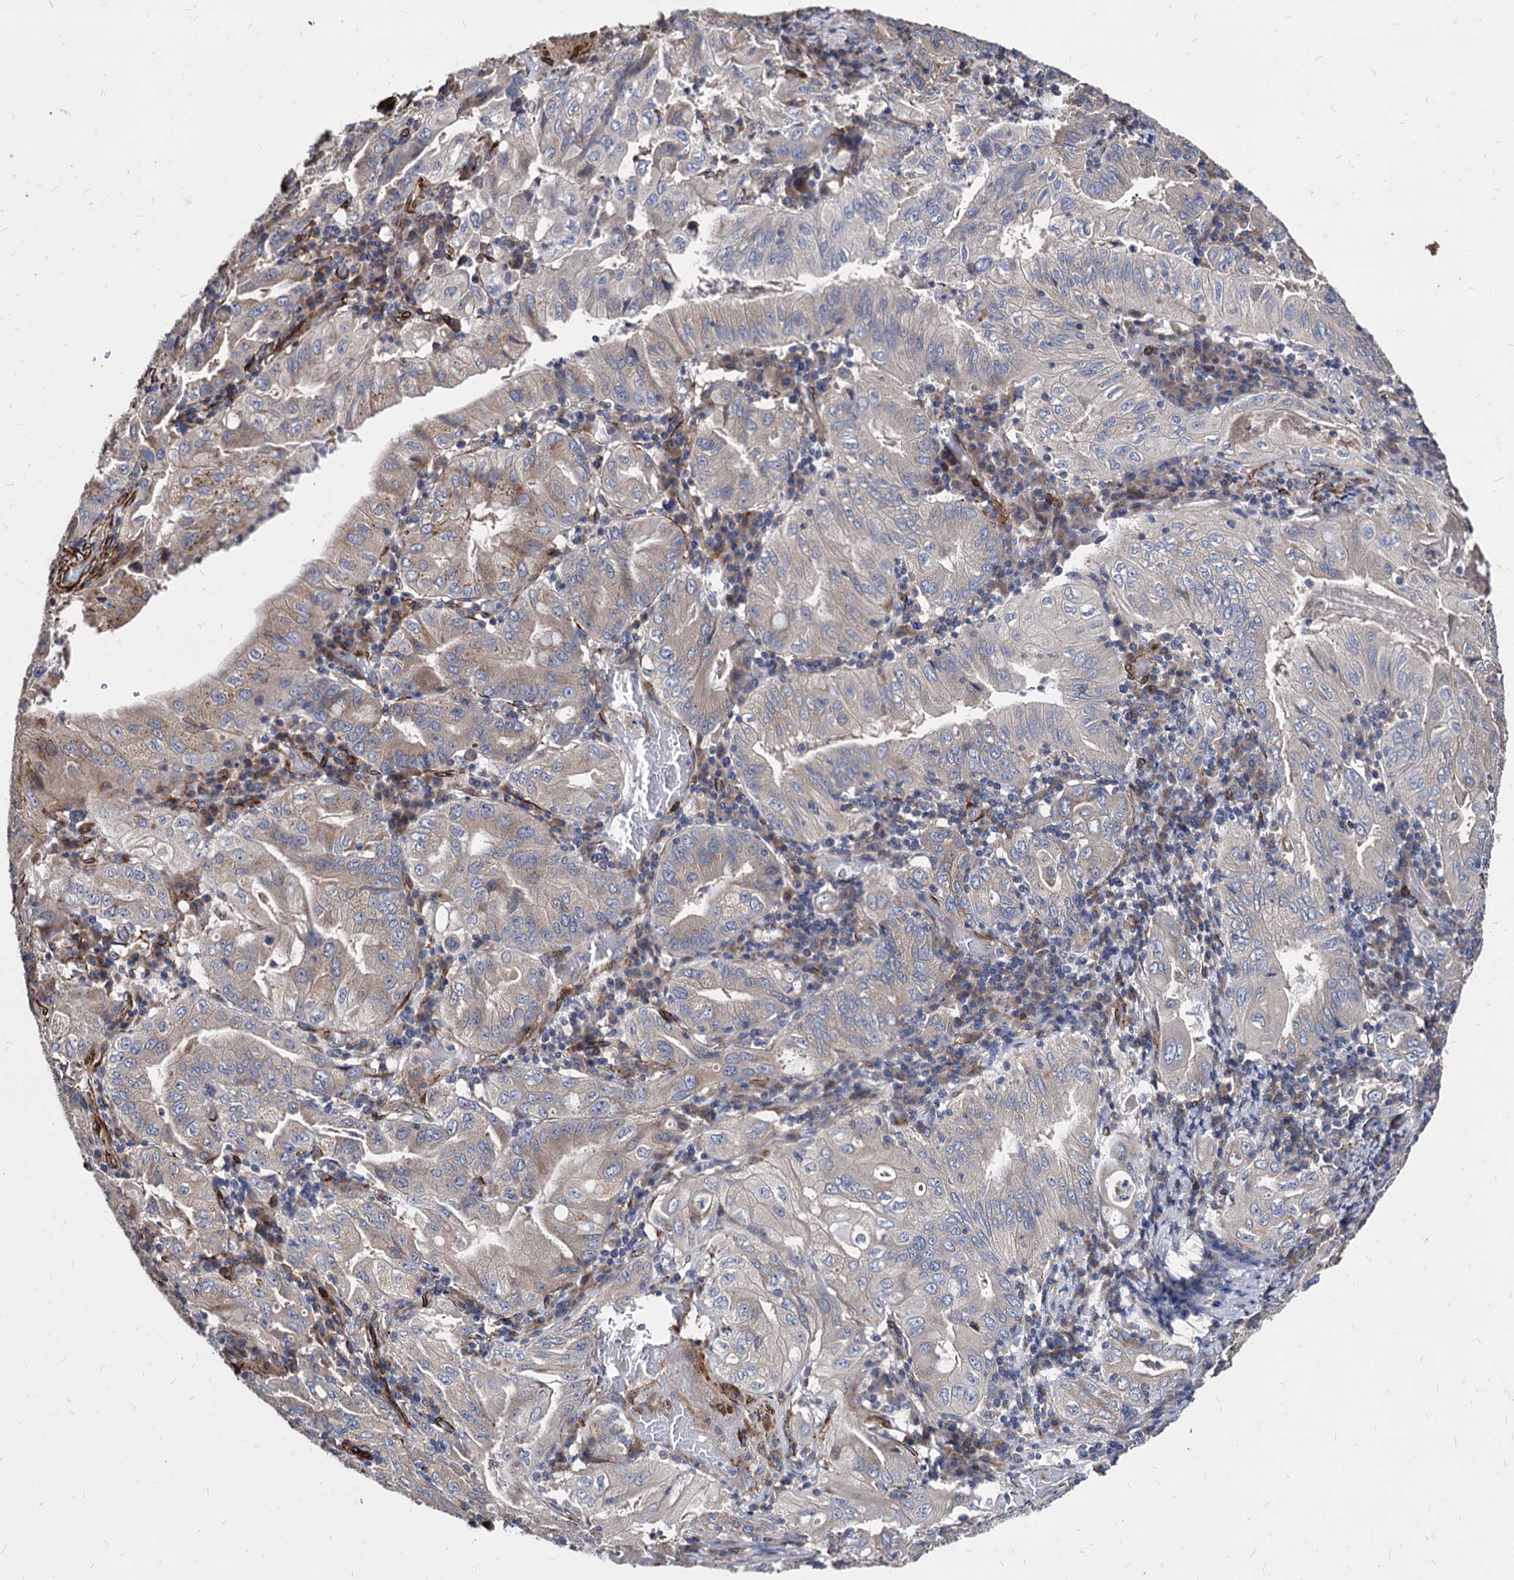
{"staining": {"intensity": "weak", "quantity": "25%-75%", "location": "cytoplasmic/membranous"}, "tissue": "stomach cancer", "cell_type": "Tumor cells", "image_type": "cancer", "snomed": [{"axis": "morphology", "description": "Normal tissue, NOS"}, {"axis": "morphology", "description": "Adenocarcinoma, NOS"}, {"axis": "topography", "description": "Esophagus"}, {"axis": "topography", "description": "Stomach, upper"}, {"axis": "topography", "description": "Peripheral nerve tissue"}], "caption": "Protein analysis of stomach cancer tissue exhibits weak cytoplasmic/membranous expression in approximately 25%-75% of tumor cells.", "gene": "WDR11", "patient": {"sex": "male", "age": 62}}